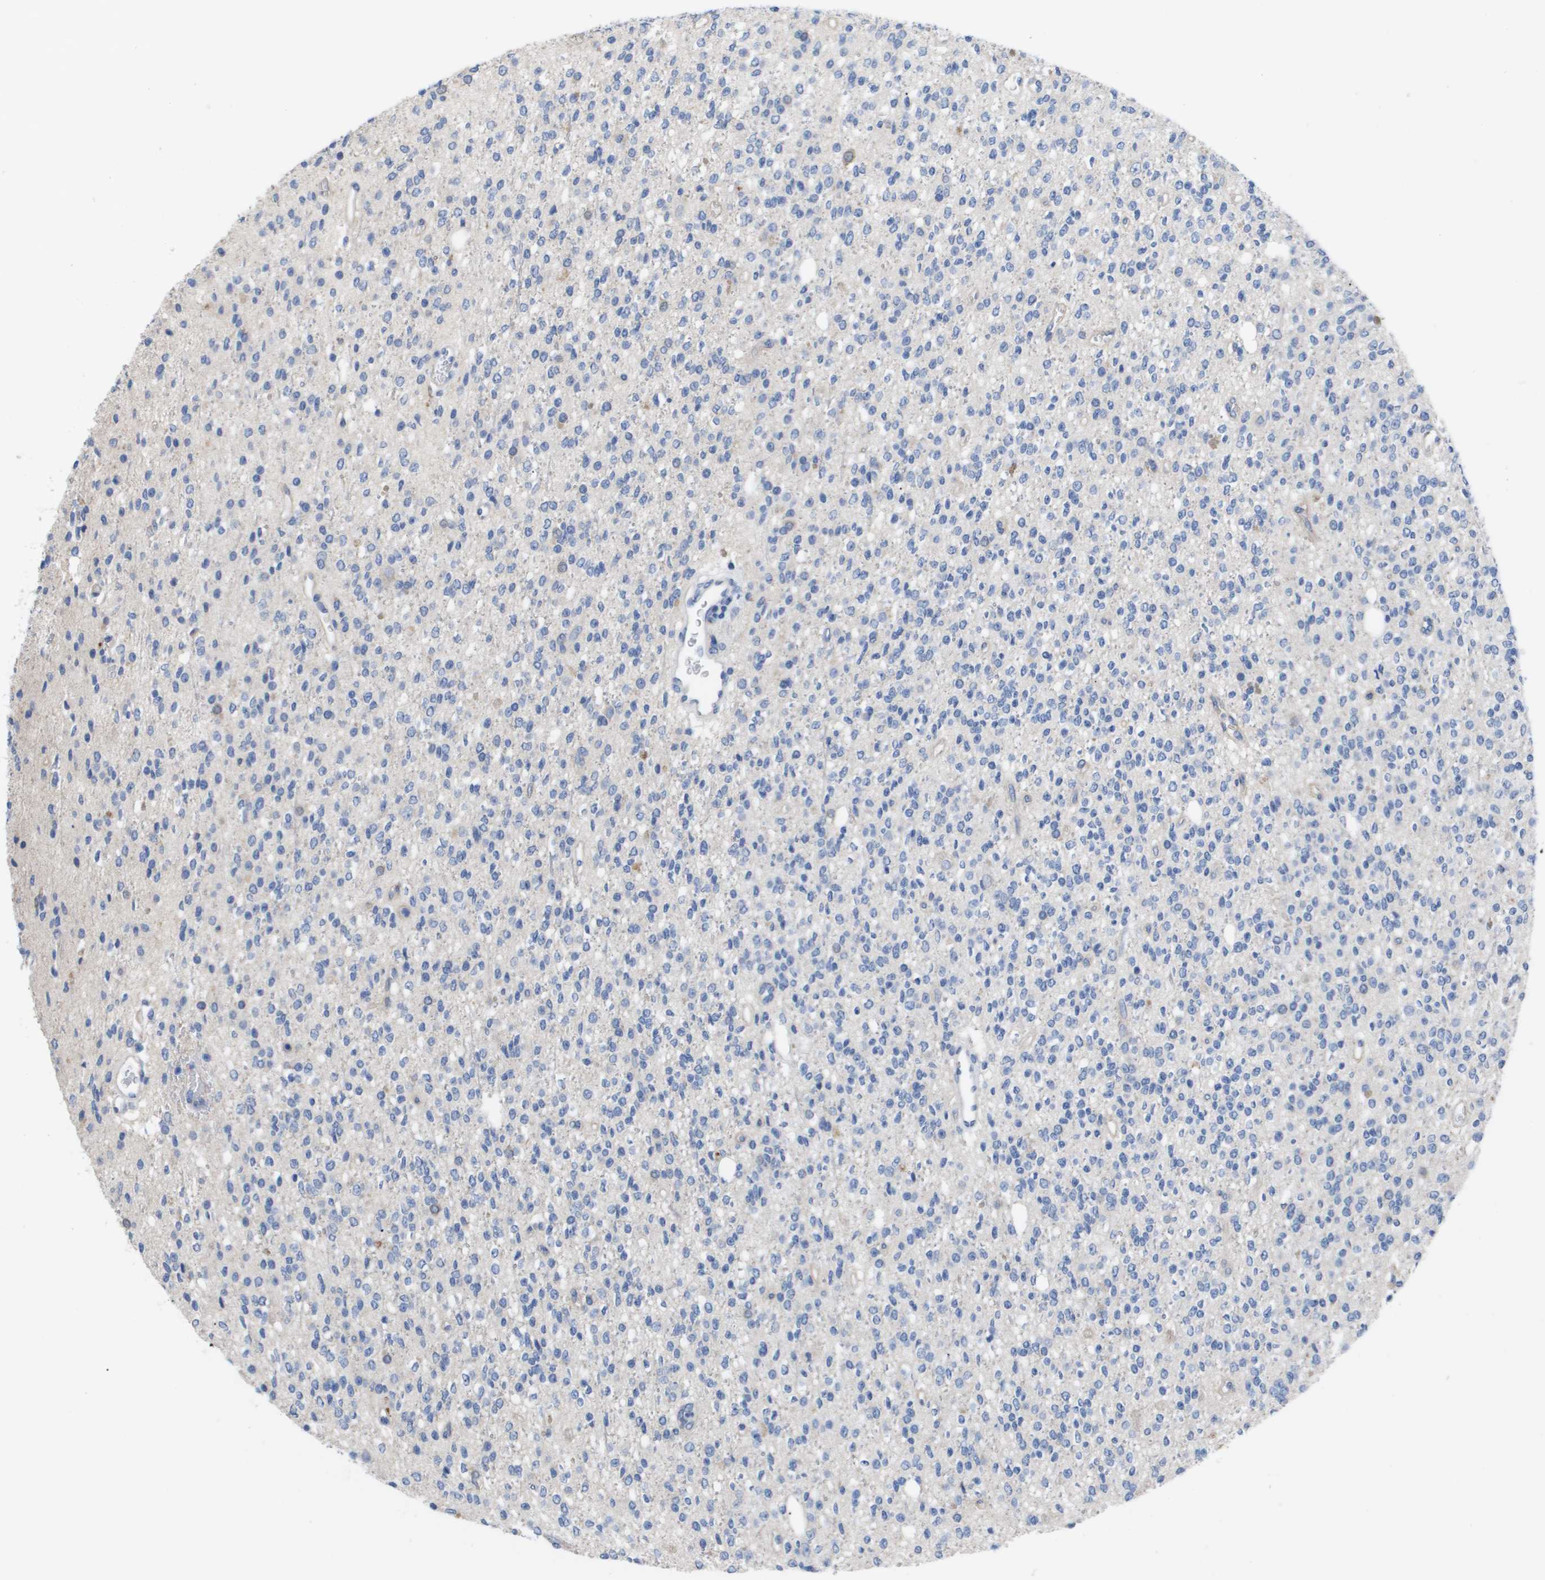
{"staining": {"intensity": "negative", "quantity": "none", "location": "none"}, "tissue": "glioma", "cell_type": "Tumor cells", "image_type": "cancer", "snomed": [{"axis": "morphology", "description": "Glioma, malignant, High grade"}, {"axis": "topography", "description": "Brain"}], "caption": "Immunohistochemistry photomicrograph of neoplastic tissue: human glioma stained with DAB shows no significant protein positivity in tumor cells.", "gene": "SERPINA6", "patient": {"sex": "male", "age": 34}}